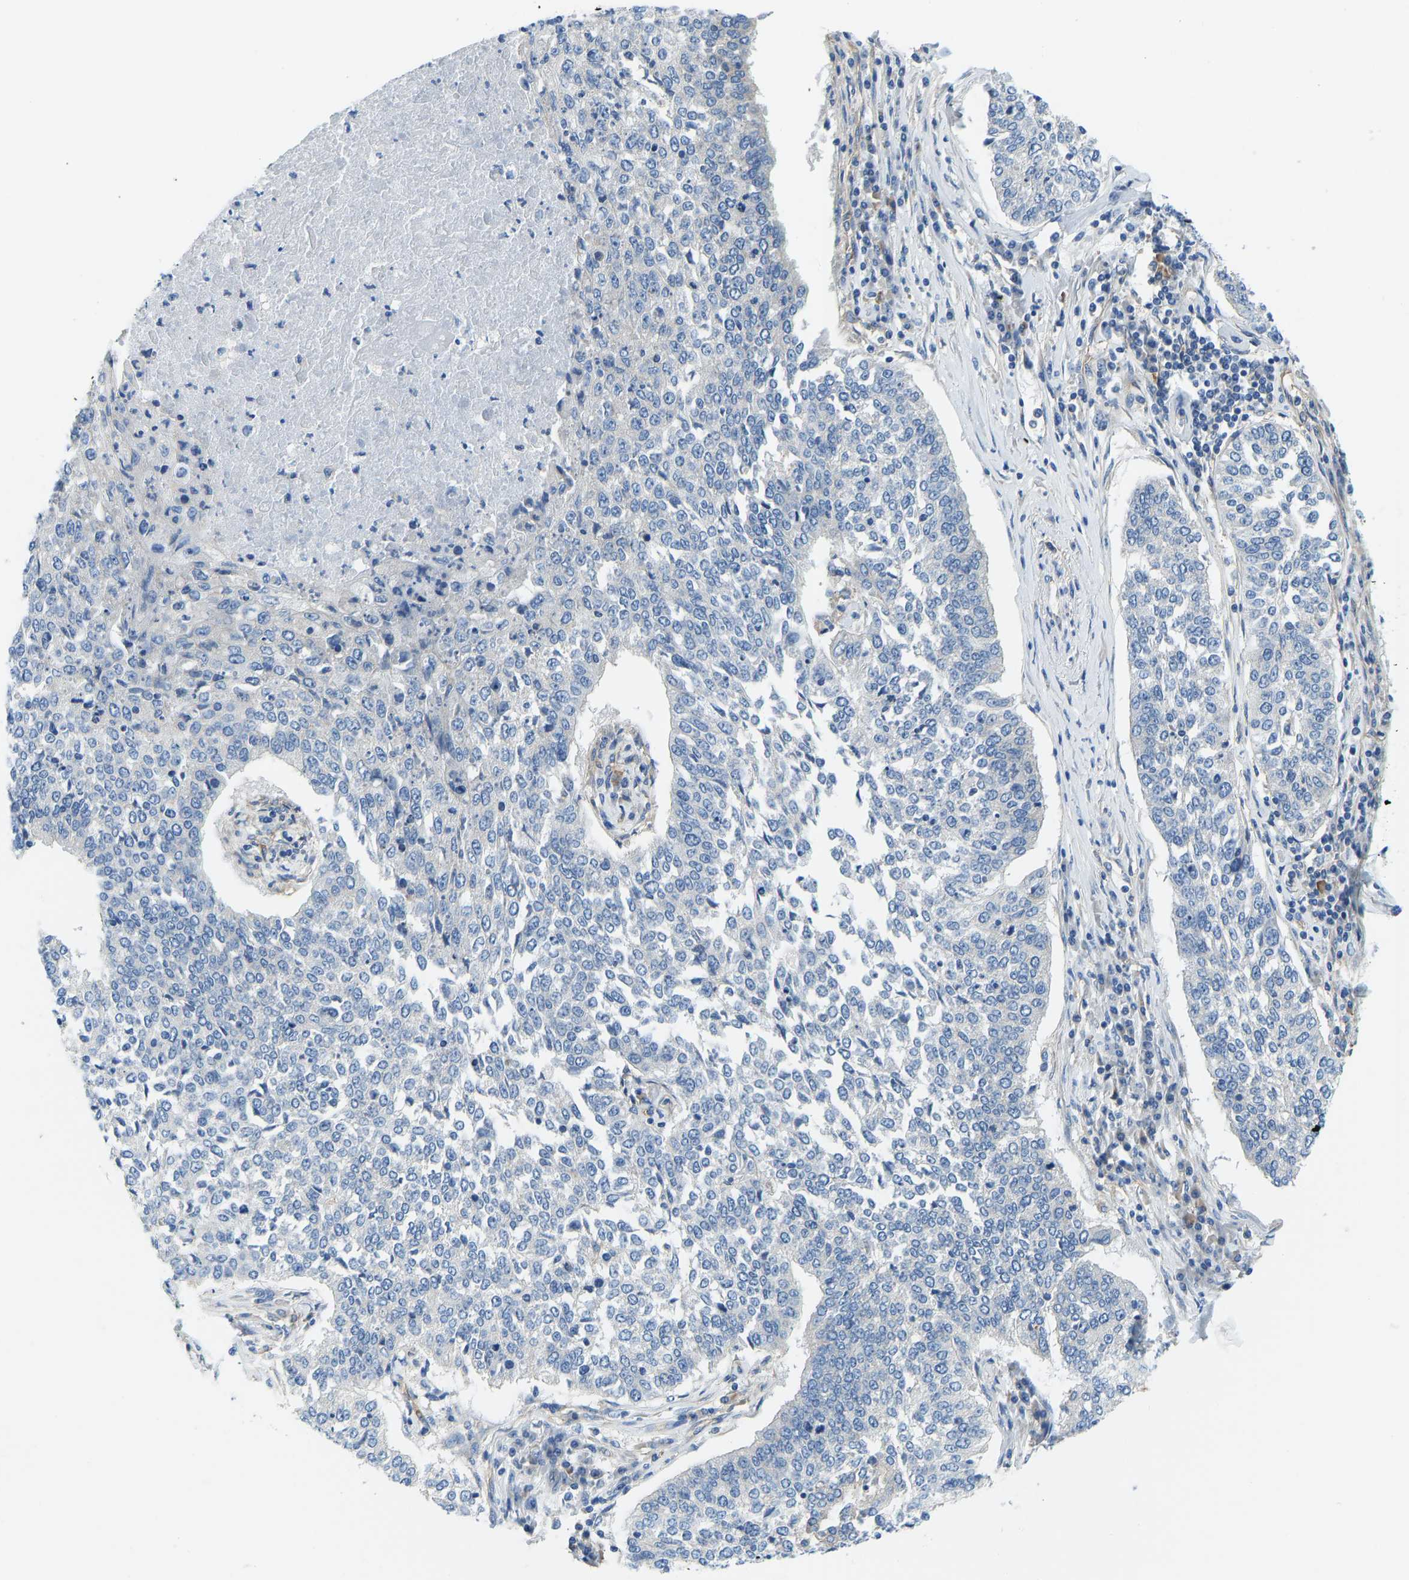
{"staining": {"intensity": "negative", "quantity": "none", "location": "none"}, "tissue": "lung cancer", "cell_type": "Tumor cells", "image_type": "cancer", "snomed": [{"axis": "morphology", "description": "Normal tissue, NOS"}, {"axis": "morphology", "description": "Squamous cell carcinoma, NOS"}, {"axis": "topography", "description": "Cartilage tissue"}, {"axis": "topography", "description": "Bronchus"}, {"axis": "topography", "description": "Lung"}], "caption": "Lung cancer was stained to show a protein in brown. There is no significant staining in tumor cells.", "gene": "CHAD", "patient": {"sex": "female", "age": 49}}